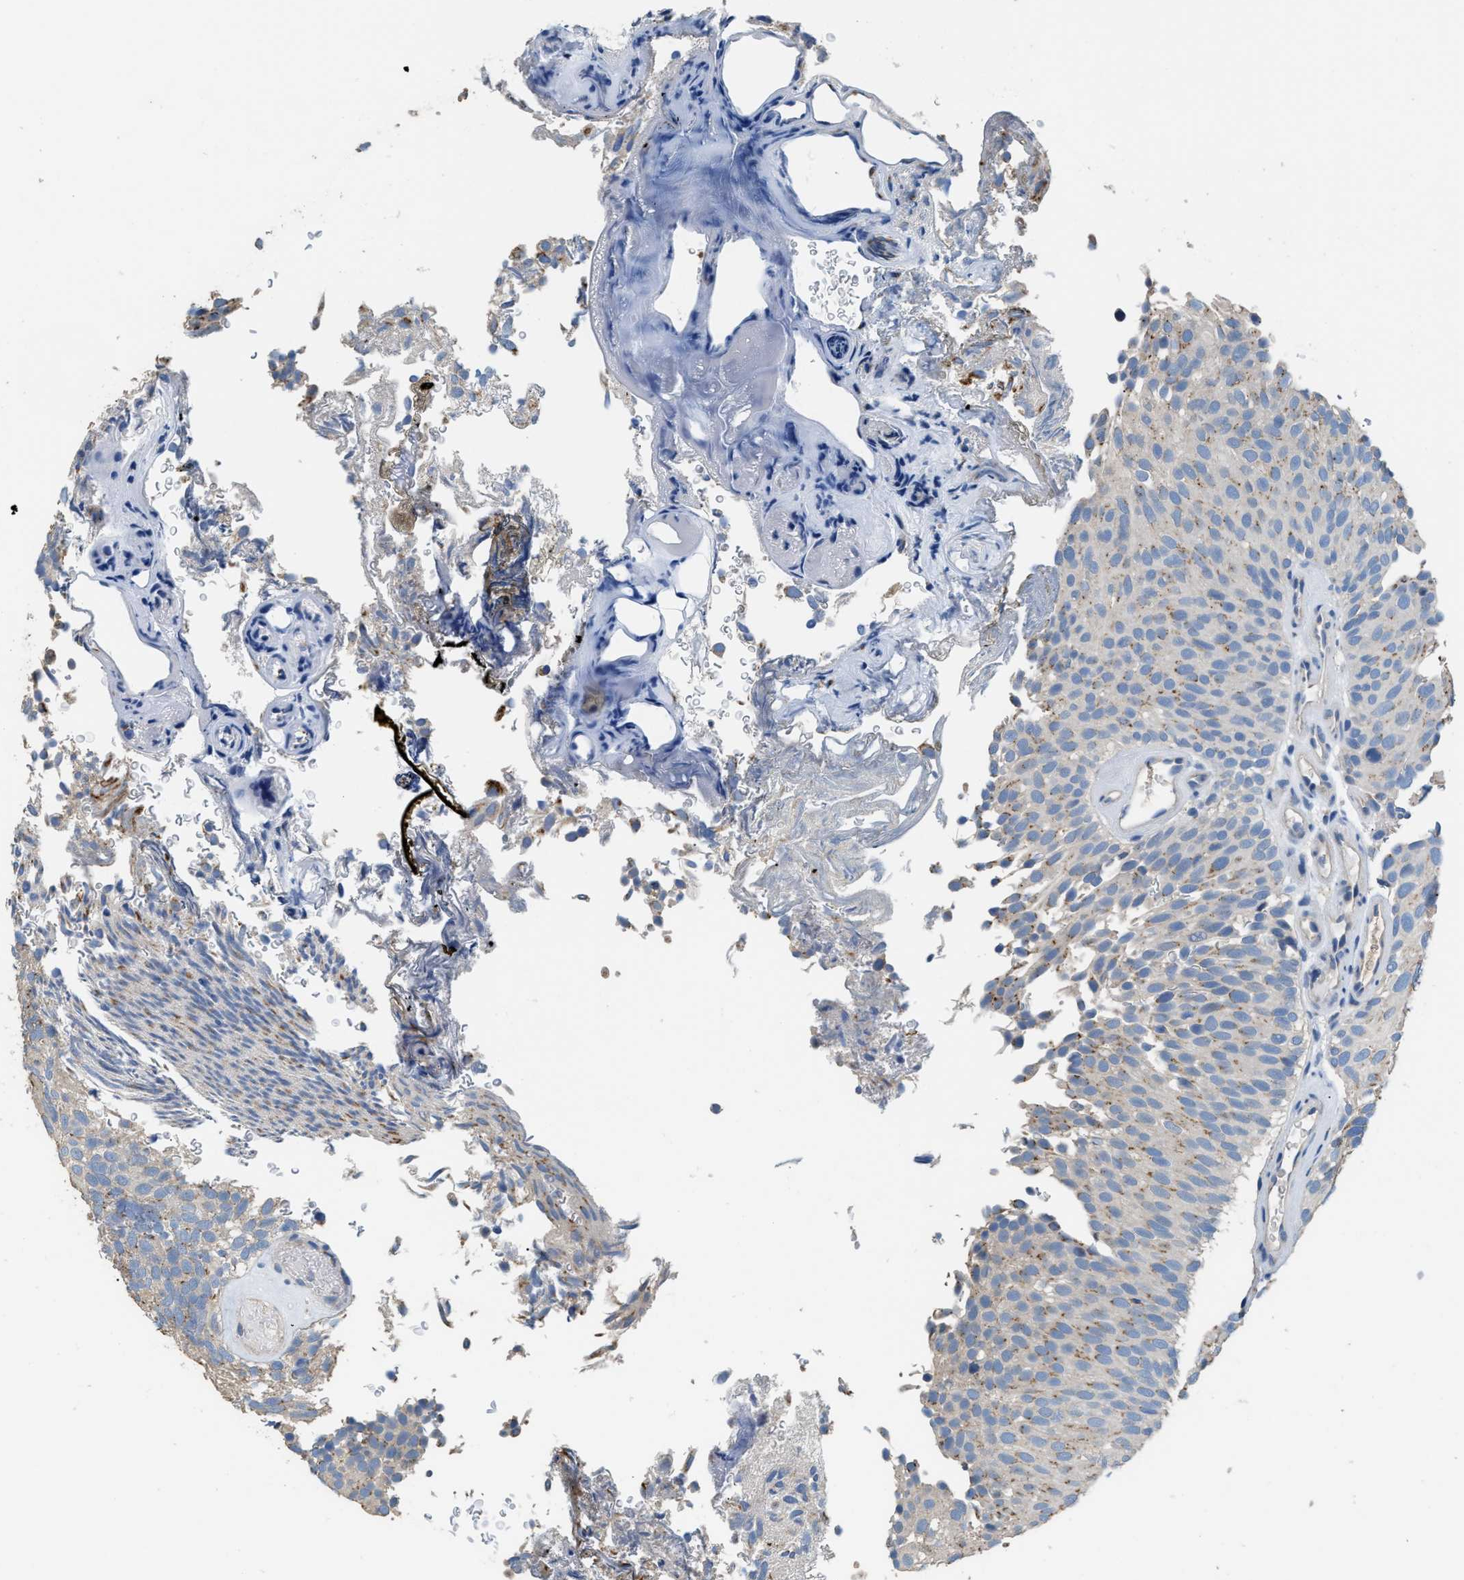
{"staining": {"intensity": "moderate", "quantity": "<25%", "location": "cytoplasmic/membranous"}, "tissue": "urothelial cancer", "cell_type": "Tumor cells", "image_type": "cancer", "snomed": [{"axis": "morphology", "description": "Urothelial carcinoma, Low grade"}, {"axis": "topography", "description": "Urinary bladder"}], "caption": "Immunohistochemistry (IHC) of human urothelial carcinoma (low-grade) demonstrates low levels of moderate cytoplasmic/membranous expression in approximately <25% of tumor cells. (DAB (3,3'-diaminobenzidine) IHC with brightfield microscopy, high magnification).", "gene": "GOLM1", "patient": {"sex": "male", "age": 78}}